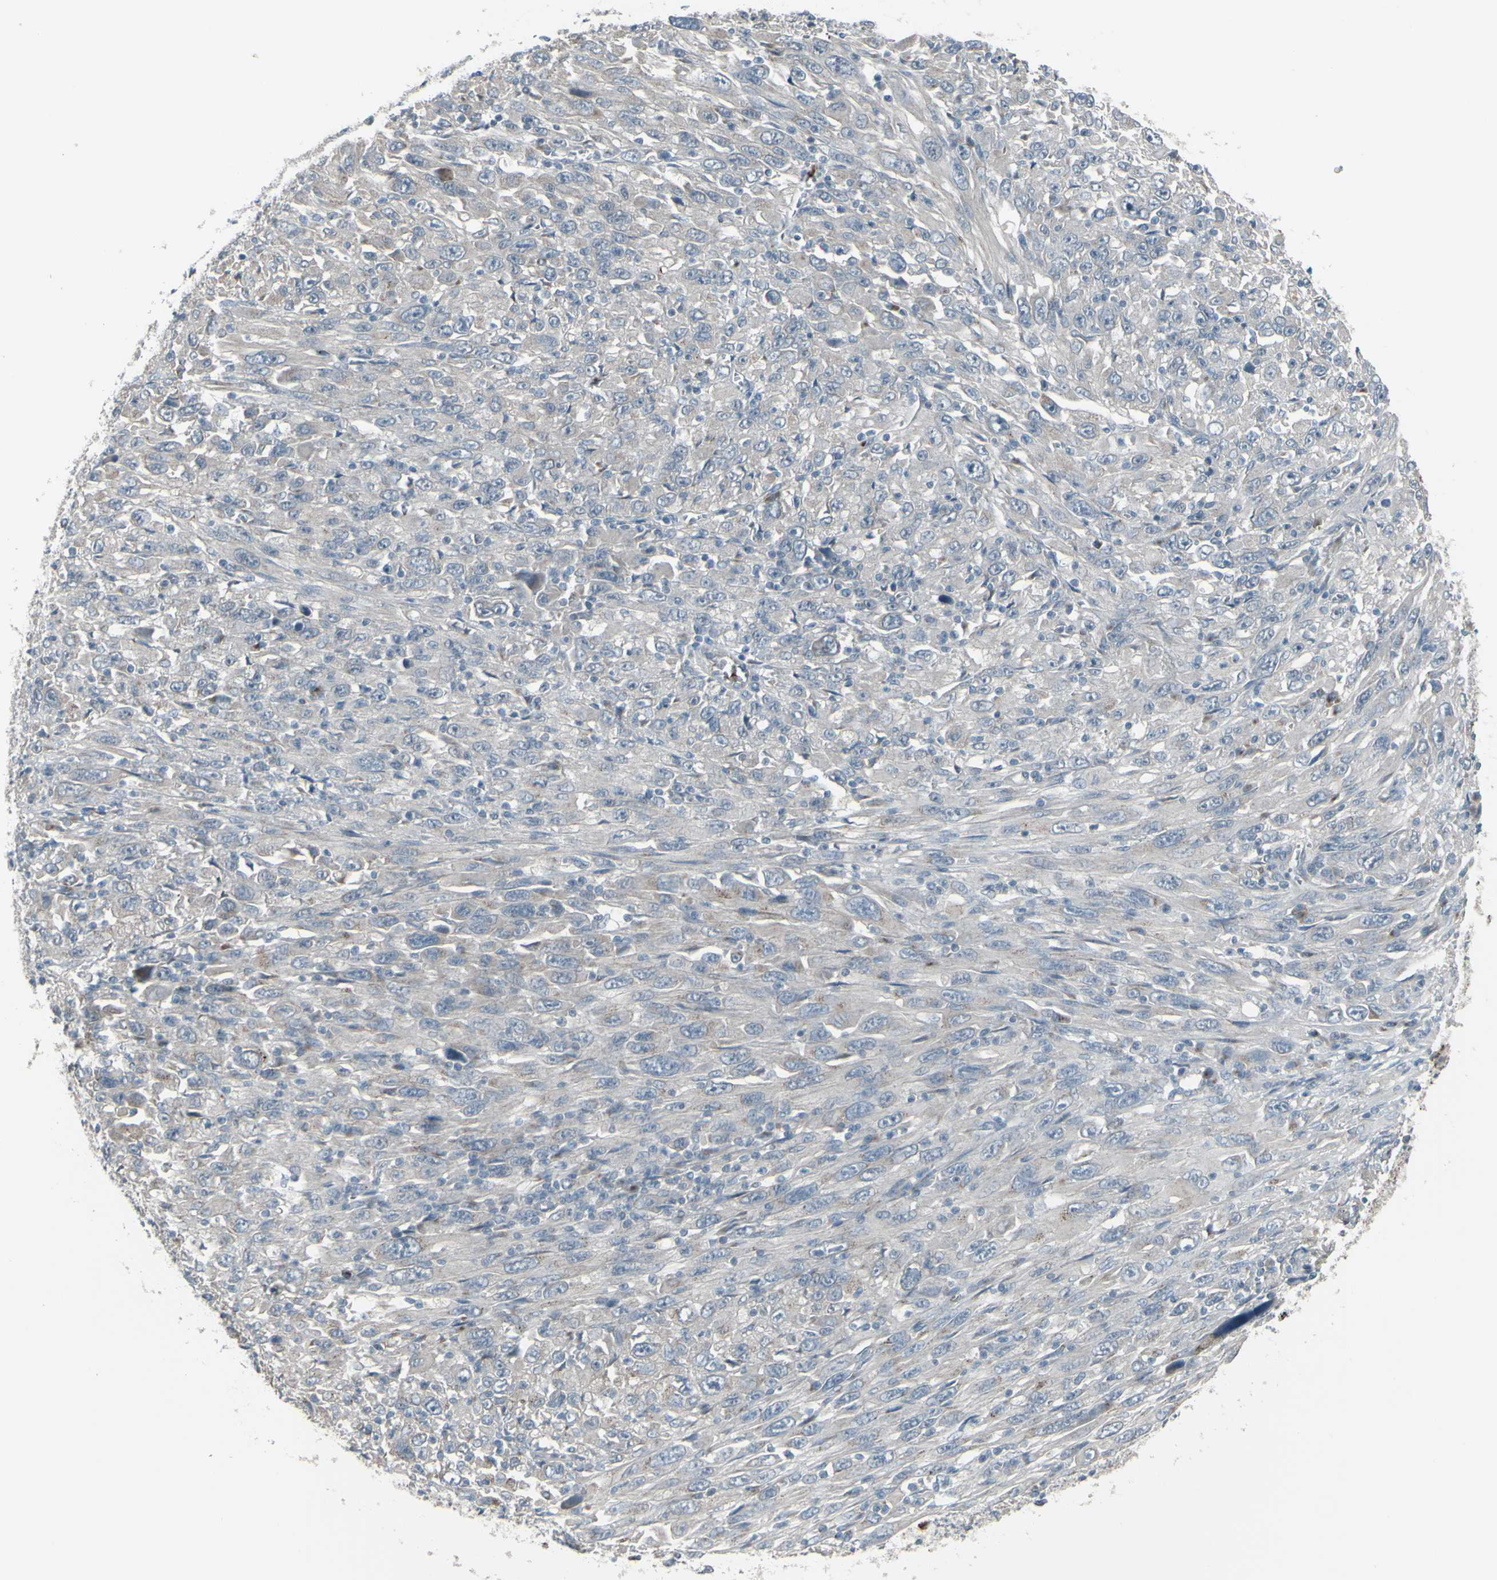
{"staining": {"intensity": "negative", "quantity": "none", "location": "none"}, "tissue": "melanoma", "cell_type": "Tumor cells", "image_type": "cancer", "snomed": [{"axis": "morphology", "description": "Malignant melanoma, Metastatic site"}, {"axis": "topography", "description": "Skin"}], "caption": "Immunohistochemistry histopathology image of malignant melanoma (metastatic site) stained for a protein (brown), which demonstrates no positivity in tumor cells. Brightfield microscopy of immunohistochemistry stained with DAB (3,3'-diaminobenzidine) (brown) and hematoxylin (blue), captured at high magnification.", "gene": "CD79B", "patient": {"sex": "female", "age": 56}}